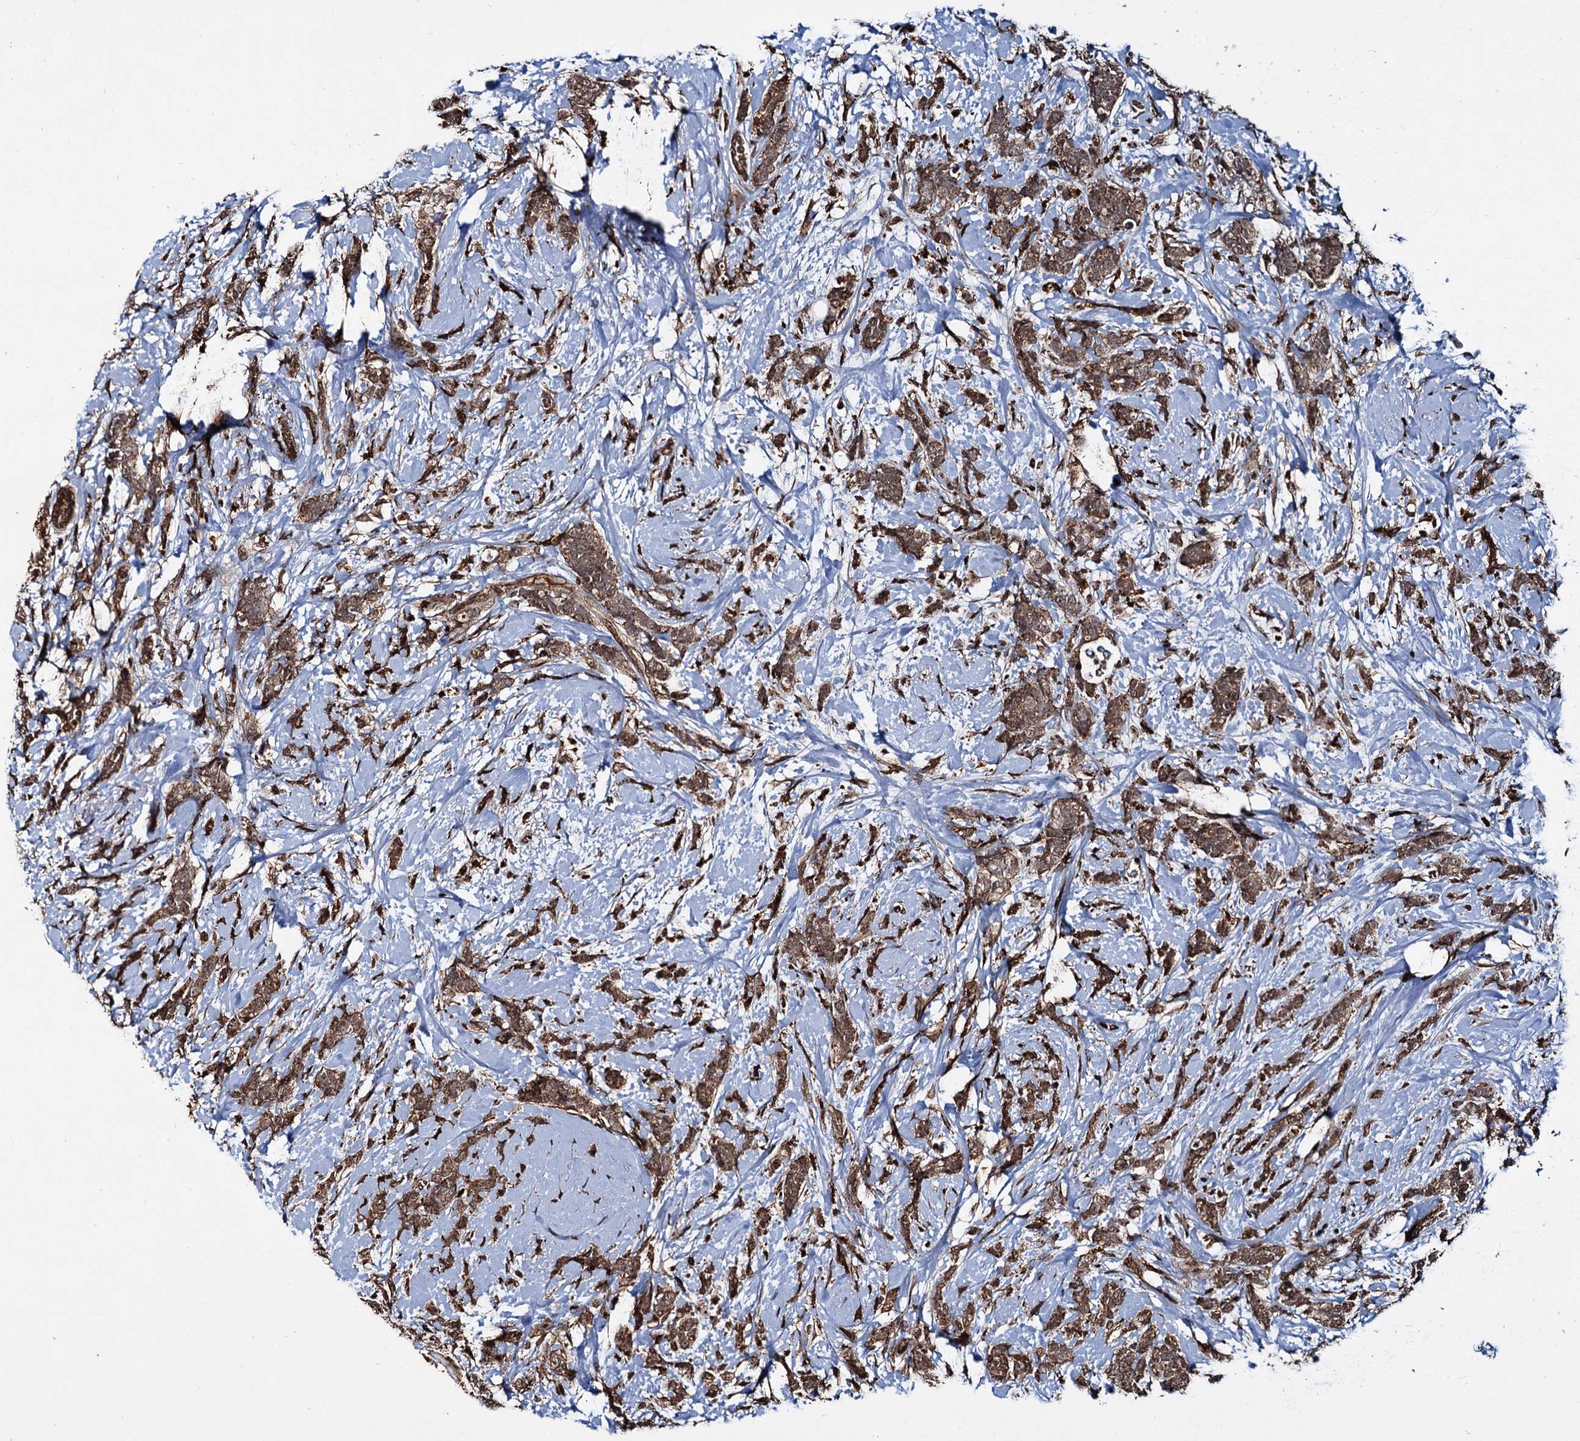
{"staining": {"intensity": "moderate", "quantity": ">75%", "location": "cytoplasmic/membranous,nuclear"}, "tissue": "breast cancer", "cell_type": "Tumor cells", "image_type": "cancer", "snomed": [{"axis": "morphology", "description": "Lobular carcinoma"}, {"axis": "topography", "description": "Breast"}], "caption": "Brown immunohistochemical staining in breast cancer displays moderate cytoplasmic/membranous and nuclear positivity in about >75% of tumor cells.", "gene": "CEP192", "patient": {"sex": "female", "age": 58}}